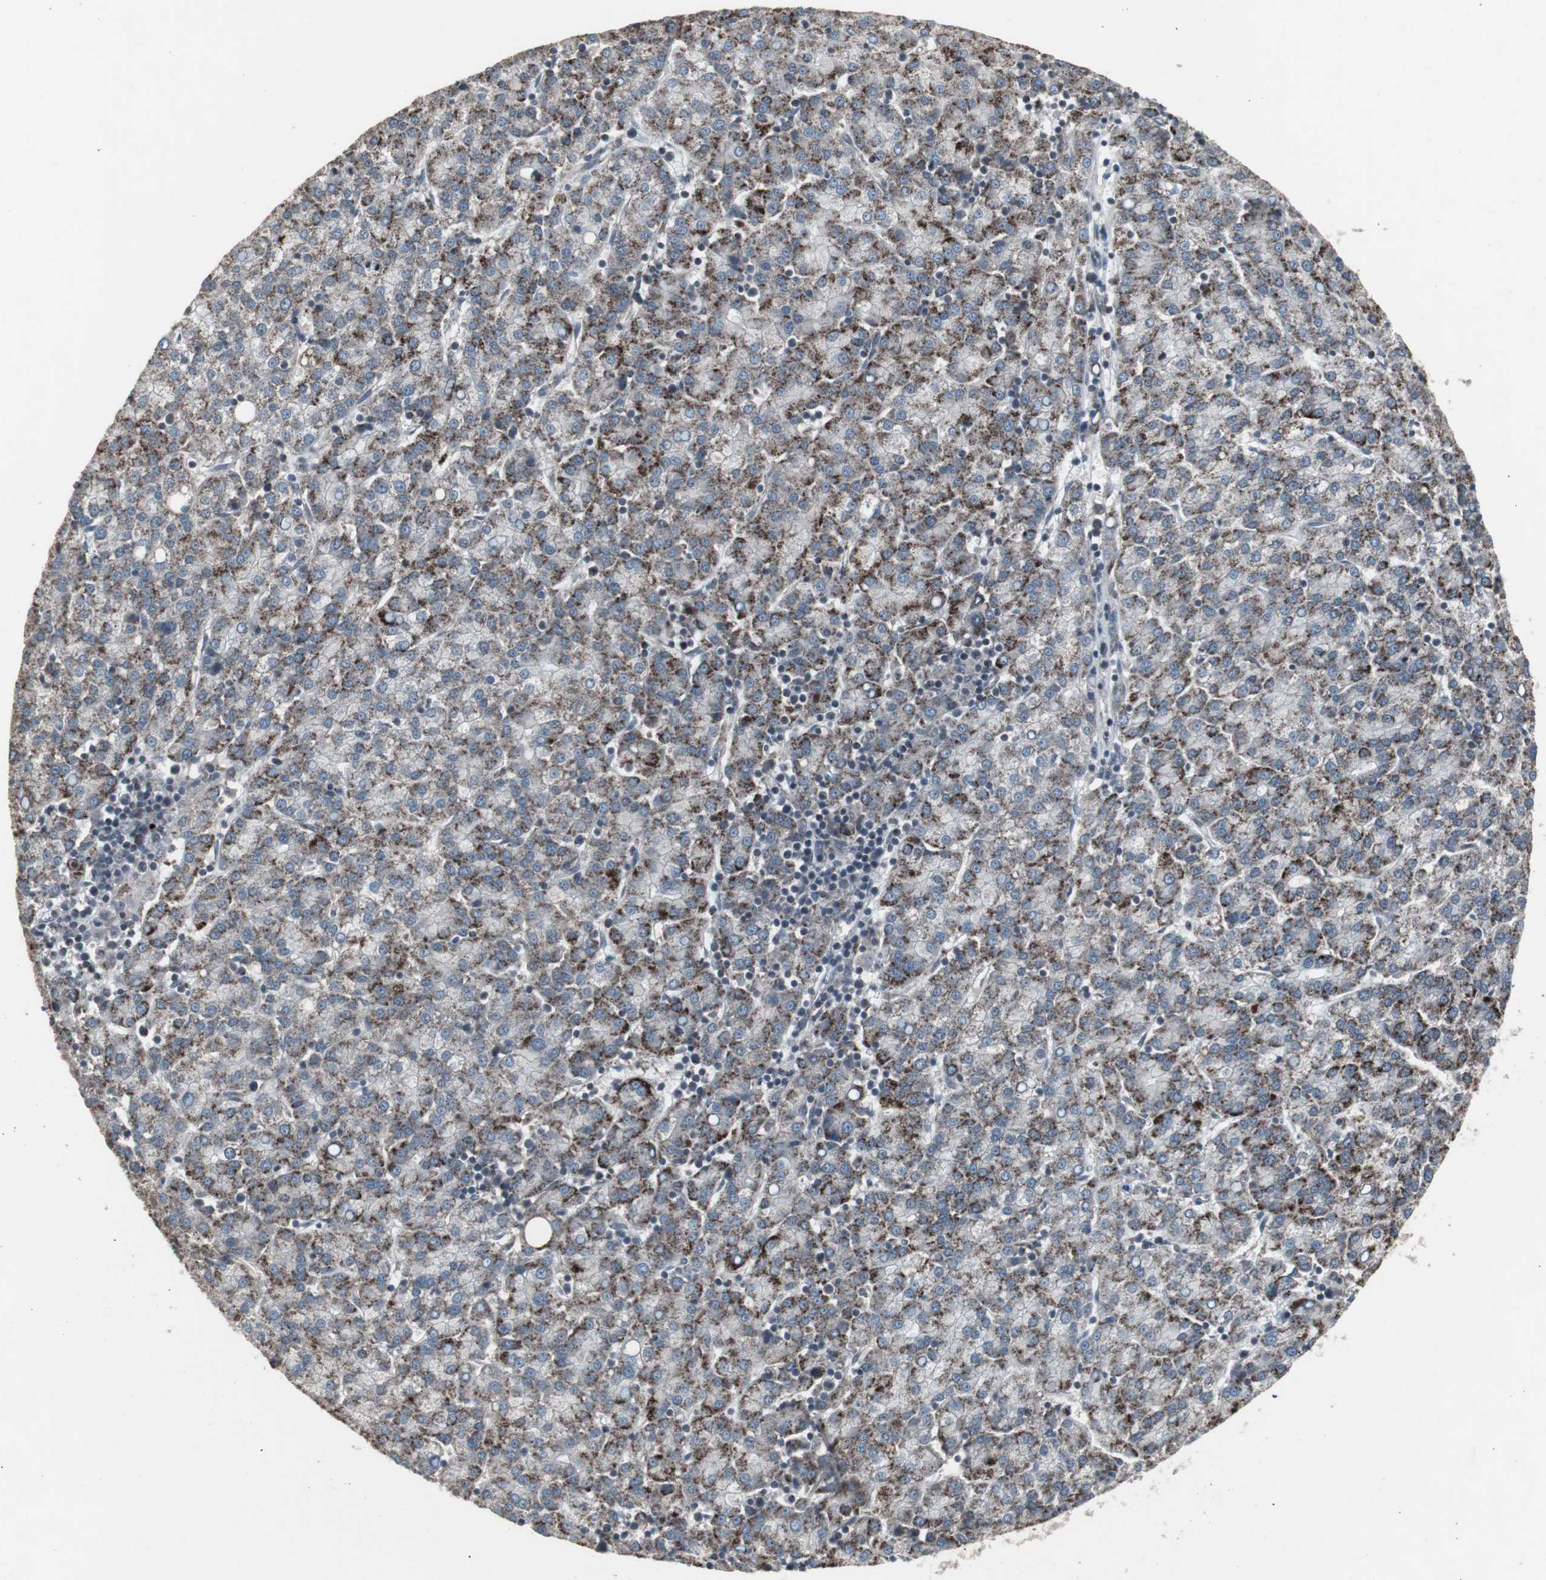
{"staining": {"intensity": "moderate", "quantity": "25%-75%", "location": "cytoplasmic/membranous"}, "tissue": "liver cancer", "cell_type": "Tumor cells", "image_type": "cancer", "snomed": [{"axis": "morphology", "description": "Carcinoma, Hepatocellular, NOS"}, {"axis": "topography", "description": "Liver"}], "caption": "This histopathology image reveals immunohistochemistry staining of human liver cancer, with medium moderate cytoplasmic/membranous expression in approximately 25%-75% of tumor cells.", "gene": "SSTR2", "patient": {"sex": "female", "age": 58}}